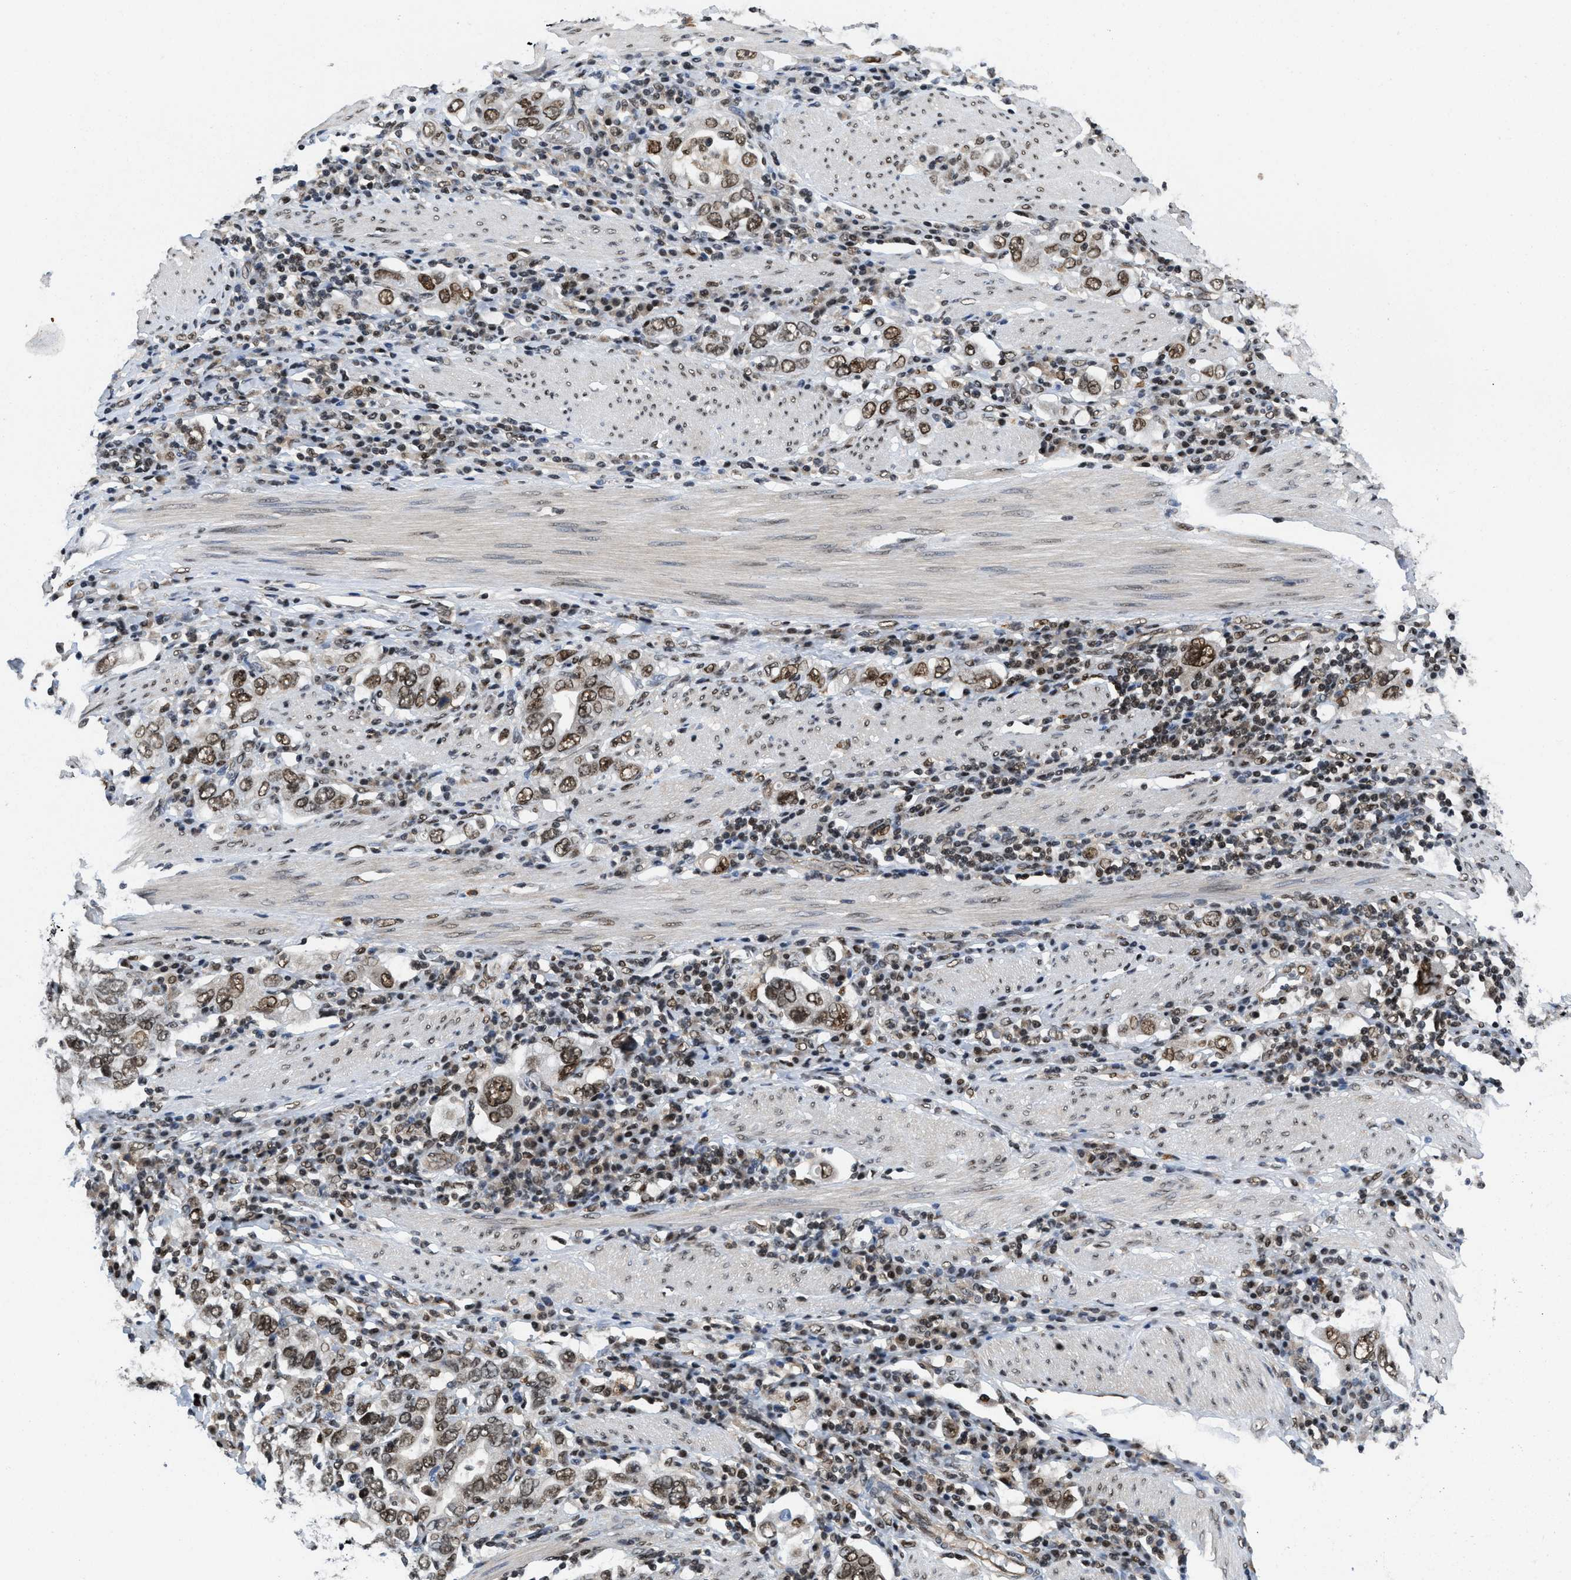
{"staining": {"intensity": "moderate", "quantity": ">75%", "location": "nuclear"}, "tissue": "stomach cancer", "cell_type": "Tumor cells", "image_type": "cancer", "snomed": [{"axis": "morphology", "description": "Adenocarcinoma, NOS"}, {"axis": "topography", "description": "Stomach, upper"}], "caption": "The histopathology image shows staining of adenocarcinoma (stomach), revealing moderate nuclear protein expression (brown color) within tumor cells.", "gene": "SAFB", "patient": {"sex": "male", "age": 62}}